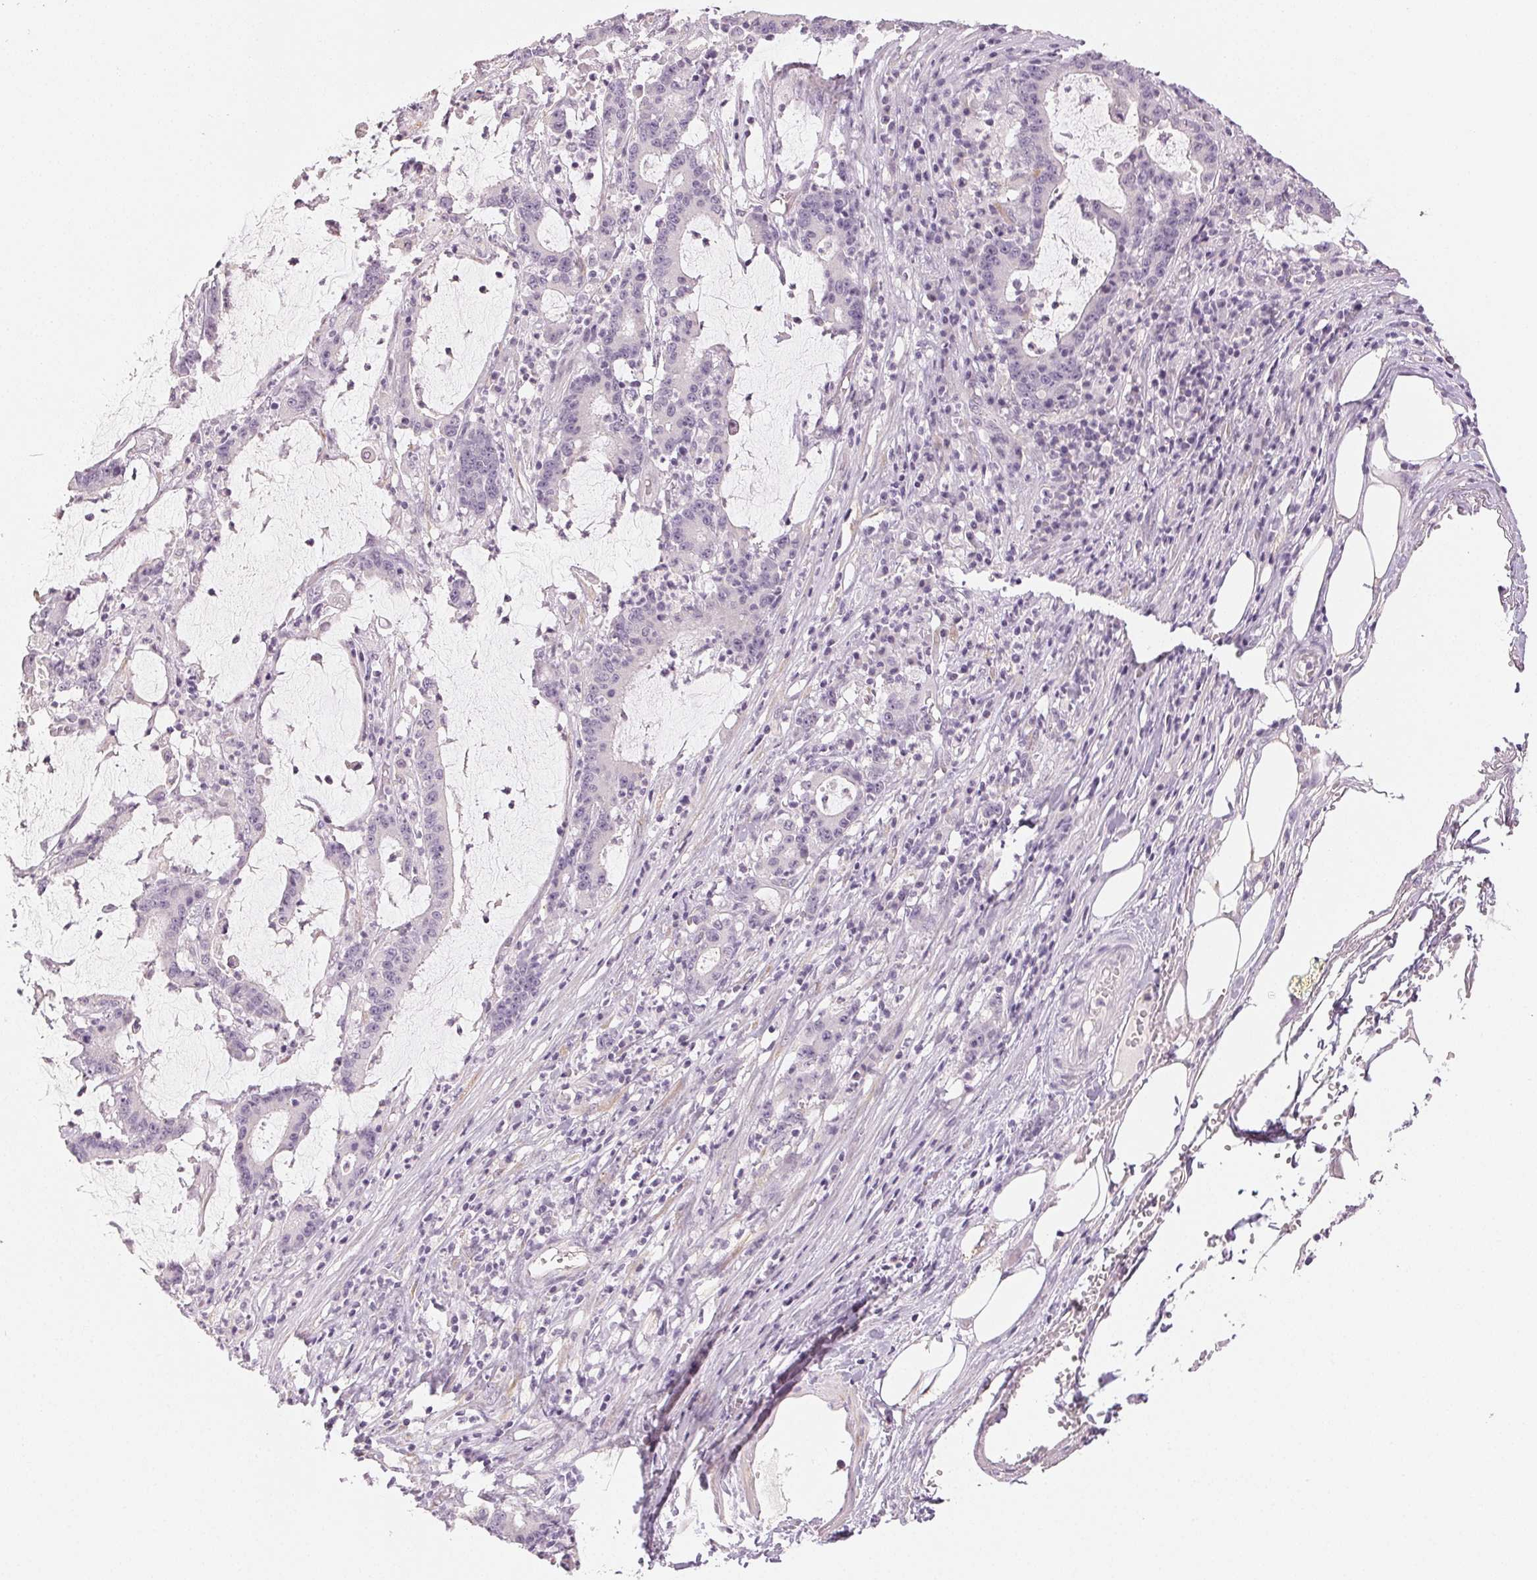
{"staining": {"intensity": "negative", "quantity": "none", "location": "none"}, "tissue": "stomach cancer", "cell_type": "Tumor cells", "image_type": "cancer", "snomed": [{"axis": "morphology", "description": "Adenocarcinoma, NOS"}, {"axis": "topography", "description": "Stomach, upper"}], "caption": "A histopathology image of stomach cancer stained for a protein demonstrates no brown staining in tumor cells.", "gene": "MAP1LC3A", "patient": {"sex": "male", "age": 68}}